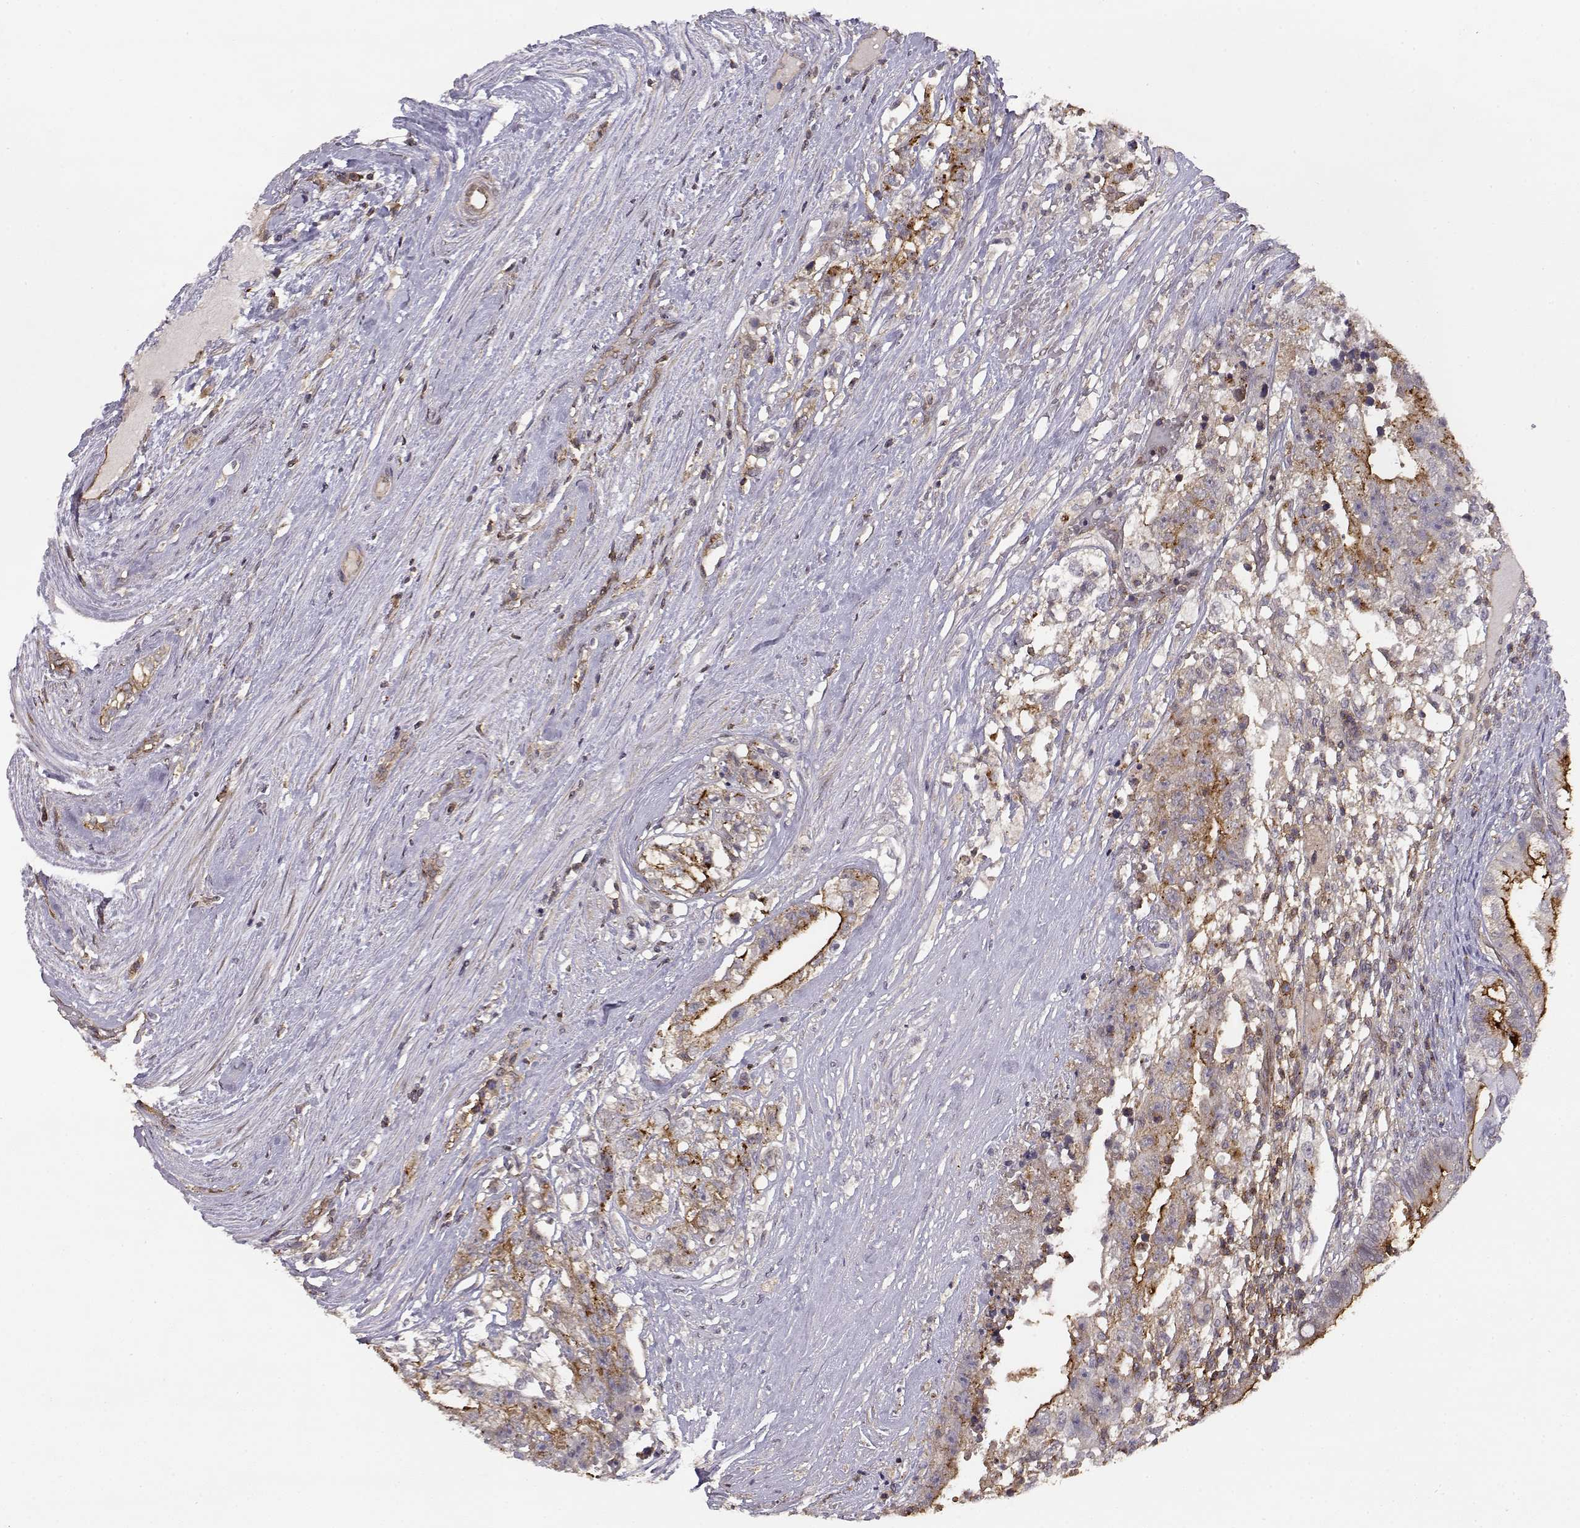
{"staining": {"intensity": "strong", "quantity": "<25%", "location": "cytoplasmic/membranous"}, "tissue": "testis cancer", "cell_type": "Tumor cells", "image_type": "cancer", "snomed": [{"axis": "morphology", "description": "Seminoma, NOS"}, {"axis": "morphology", "description": "Carcinoma, Embryonal, NOS"}, {"axis": "topography", "description": "Testis"}], "caption": "Strong cytoplasmic/membranous expression is seen in about <25% of tumor cells in testis seminoma. (Stains: DAB (3,3'-diaminobenzidine) in brown, nuclei in blue, Microscopy: brightfield microscopy at high magnification).", "gene": "IFITM1", "patient": {"sex": "male", "age": 41}}